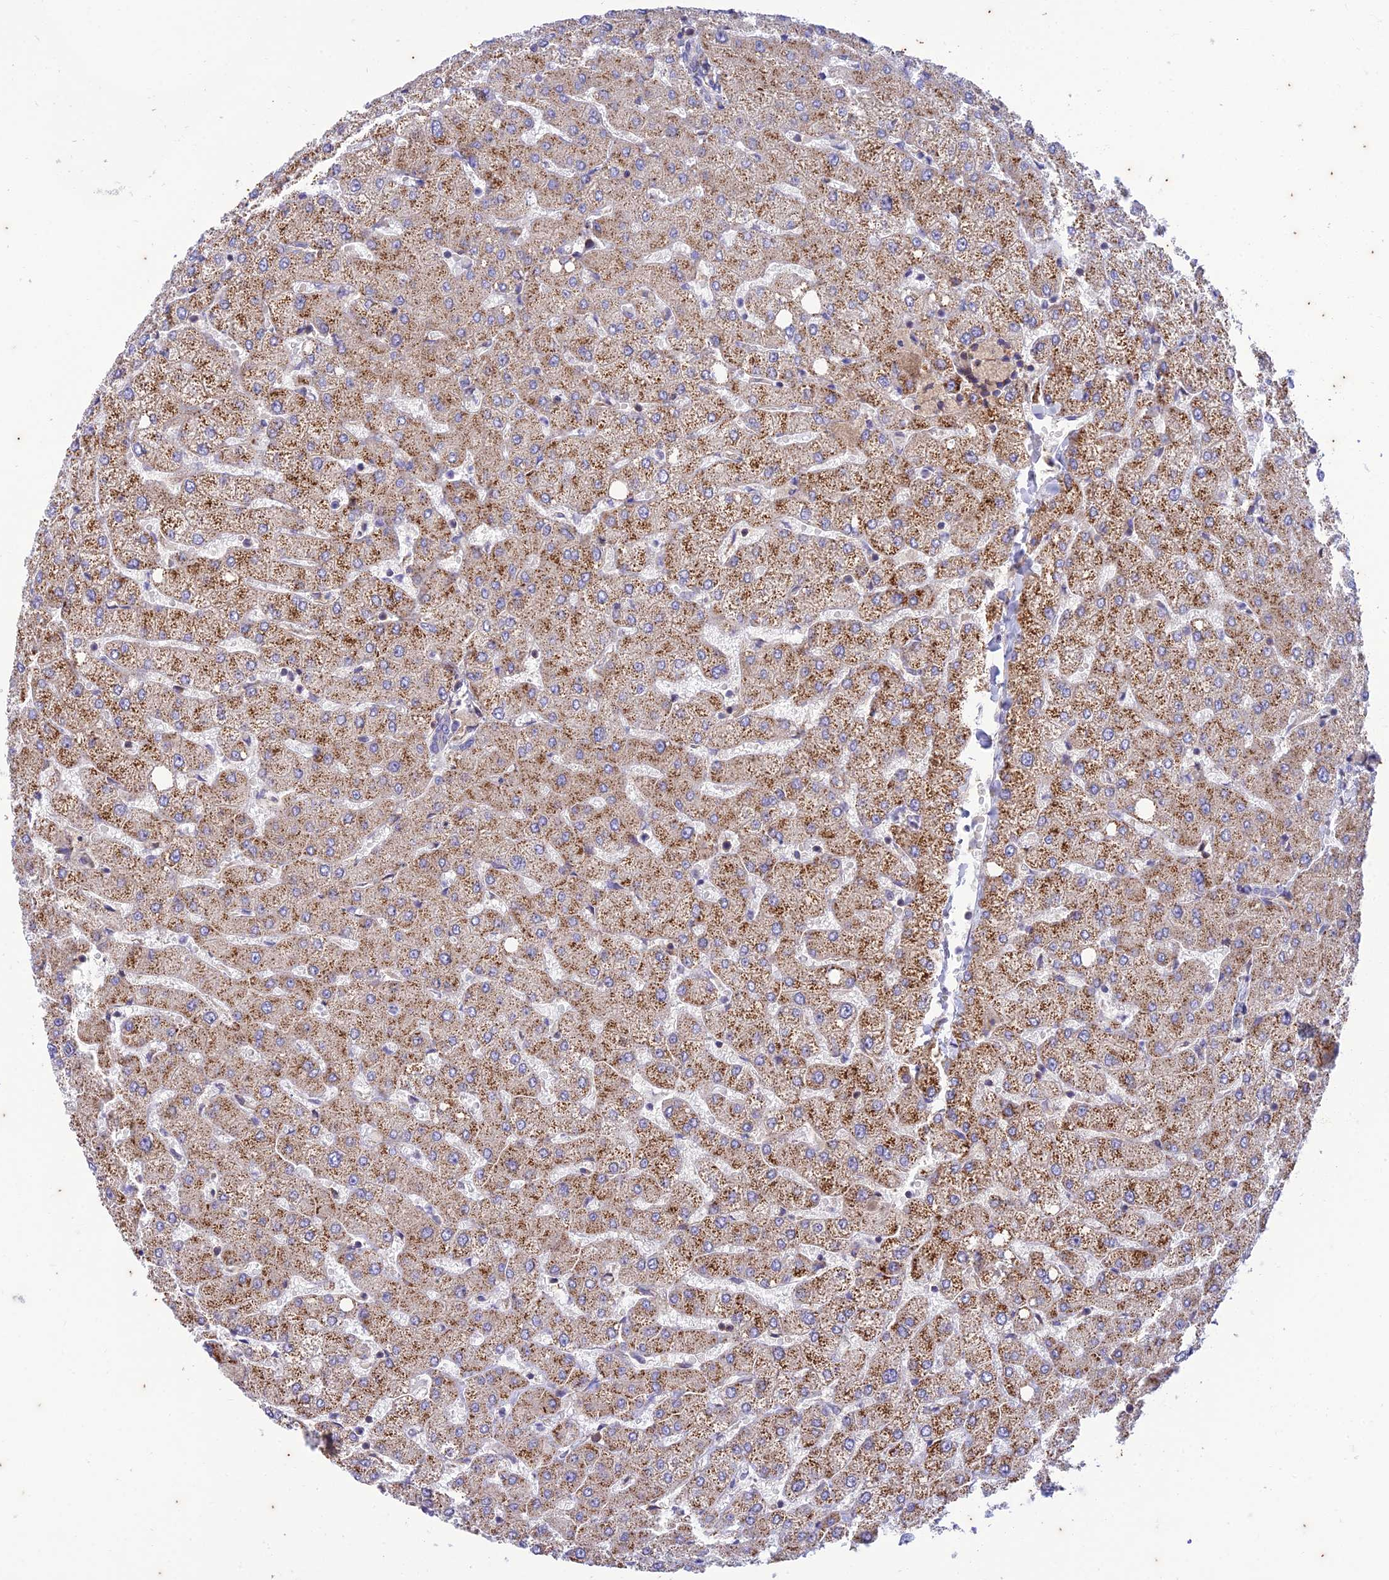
{"staining": {"intensity": "weak", "quantity": "<25%", "location": "cytoplasmic/membranous"}, "tissue": "liver", "cell_type": "Cholangiocytes", "image_type": "normal", "snomed": [{"axis": "morphology", "description": "Normal tissue, NOS"}, {"axis": "topography", "description": "Liver"}], "caption": "Protein analysis of normal liver shows no significant positivity in cholangiocytes.", "gene": "PIMREG", "patient": {"sex": "female", "age": 54}}